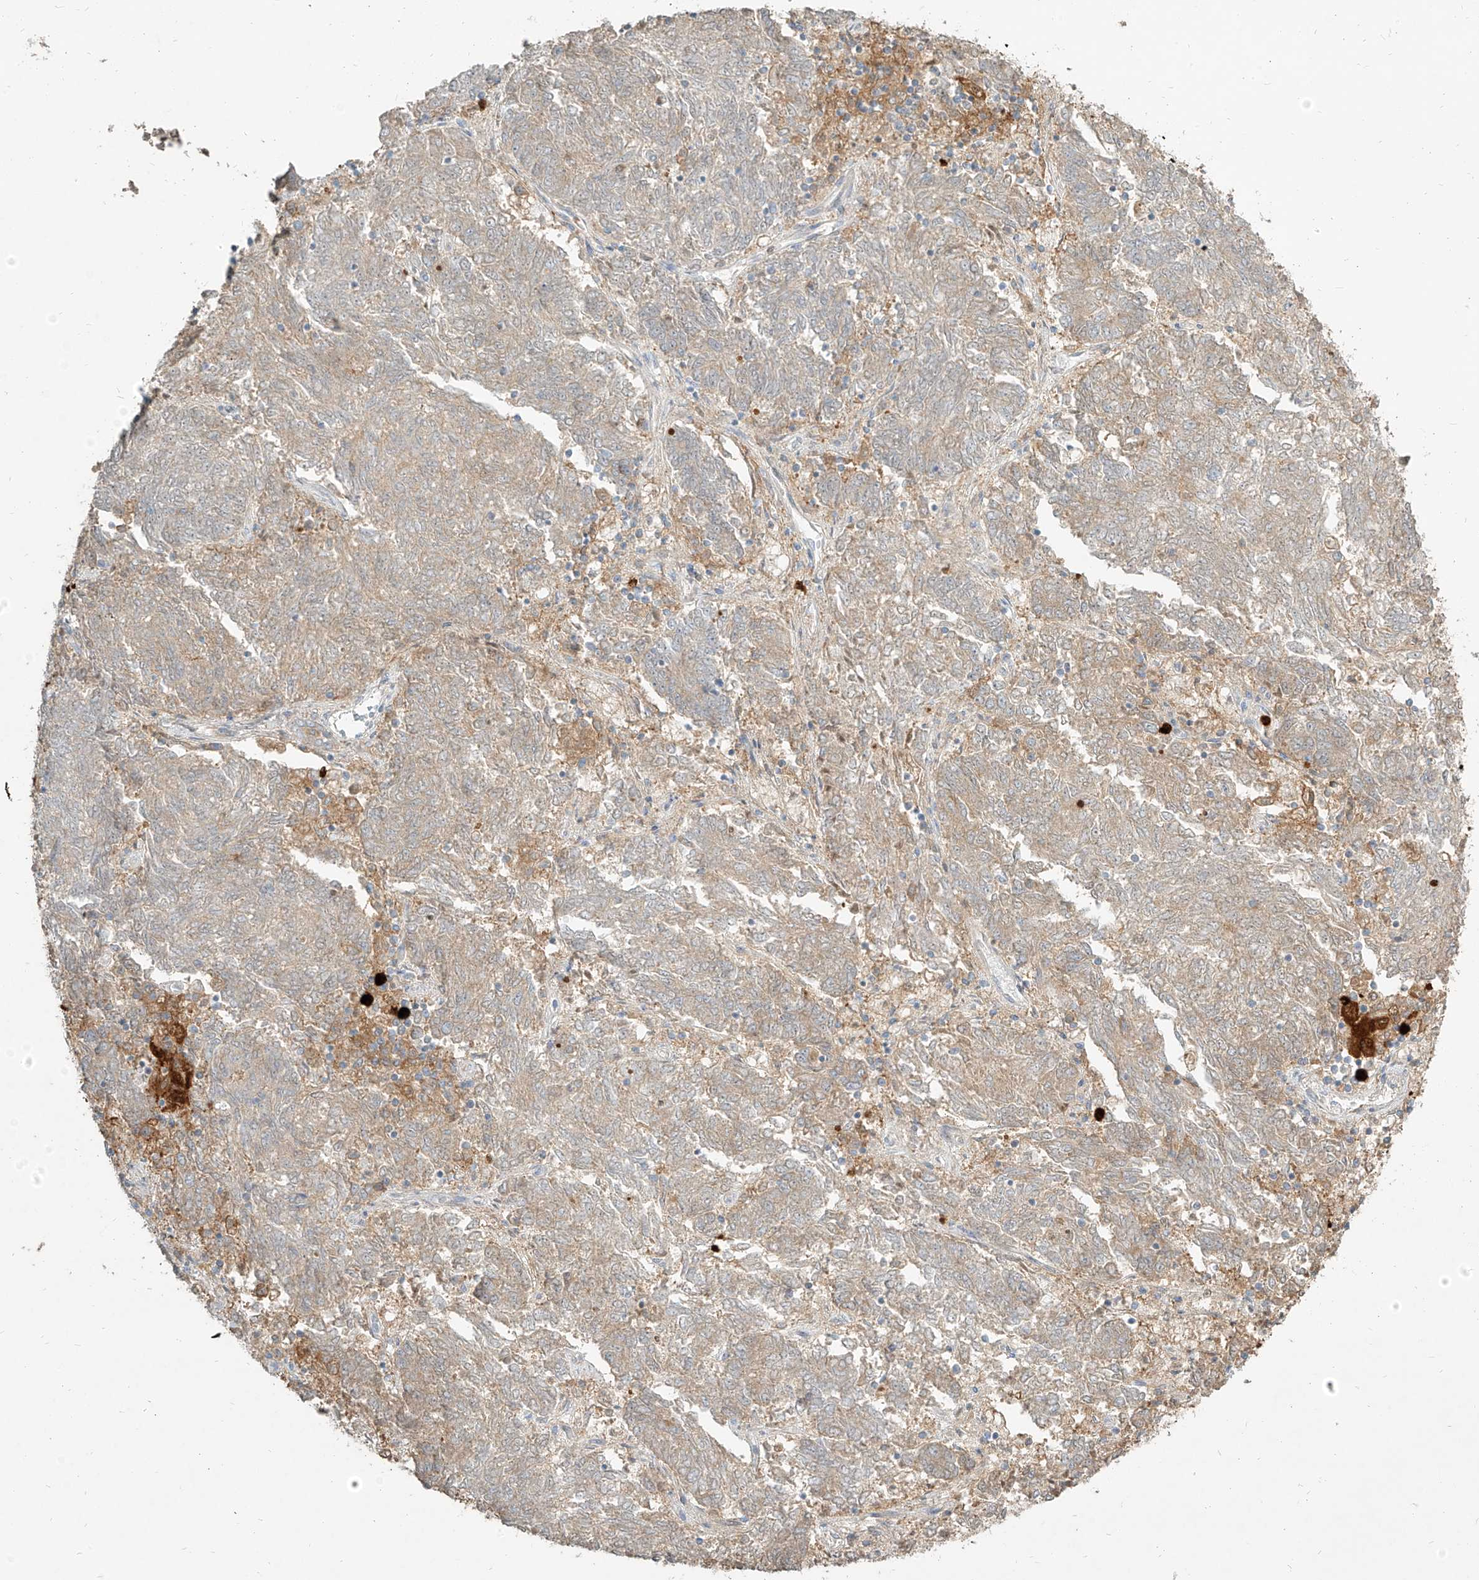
{"staining": {"intensity": "weak", "quantity": "<25%", "location": "cytoplasmic/membranous"}, "tissue": "endometrial cancer", "cell_type": "Tumor cells", "image_type": "cancer", "snomed": [{"axis": "morphology", "description": "Adenocarcinoma, NOS"}, {"axis": "topography", "description": "Endometrium"}], "caption": "Protein analysis of endometrial cancer displays no significant staining in tumor cells.", "gene": "PGD", "patient": {"sex": "female", "age": 80}}